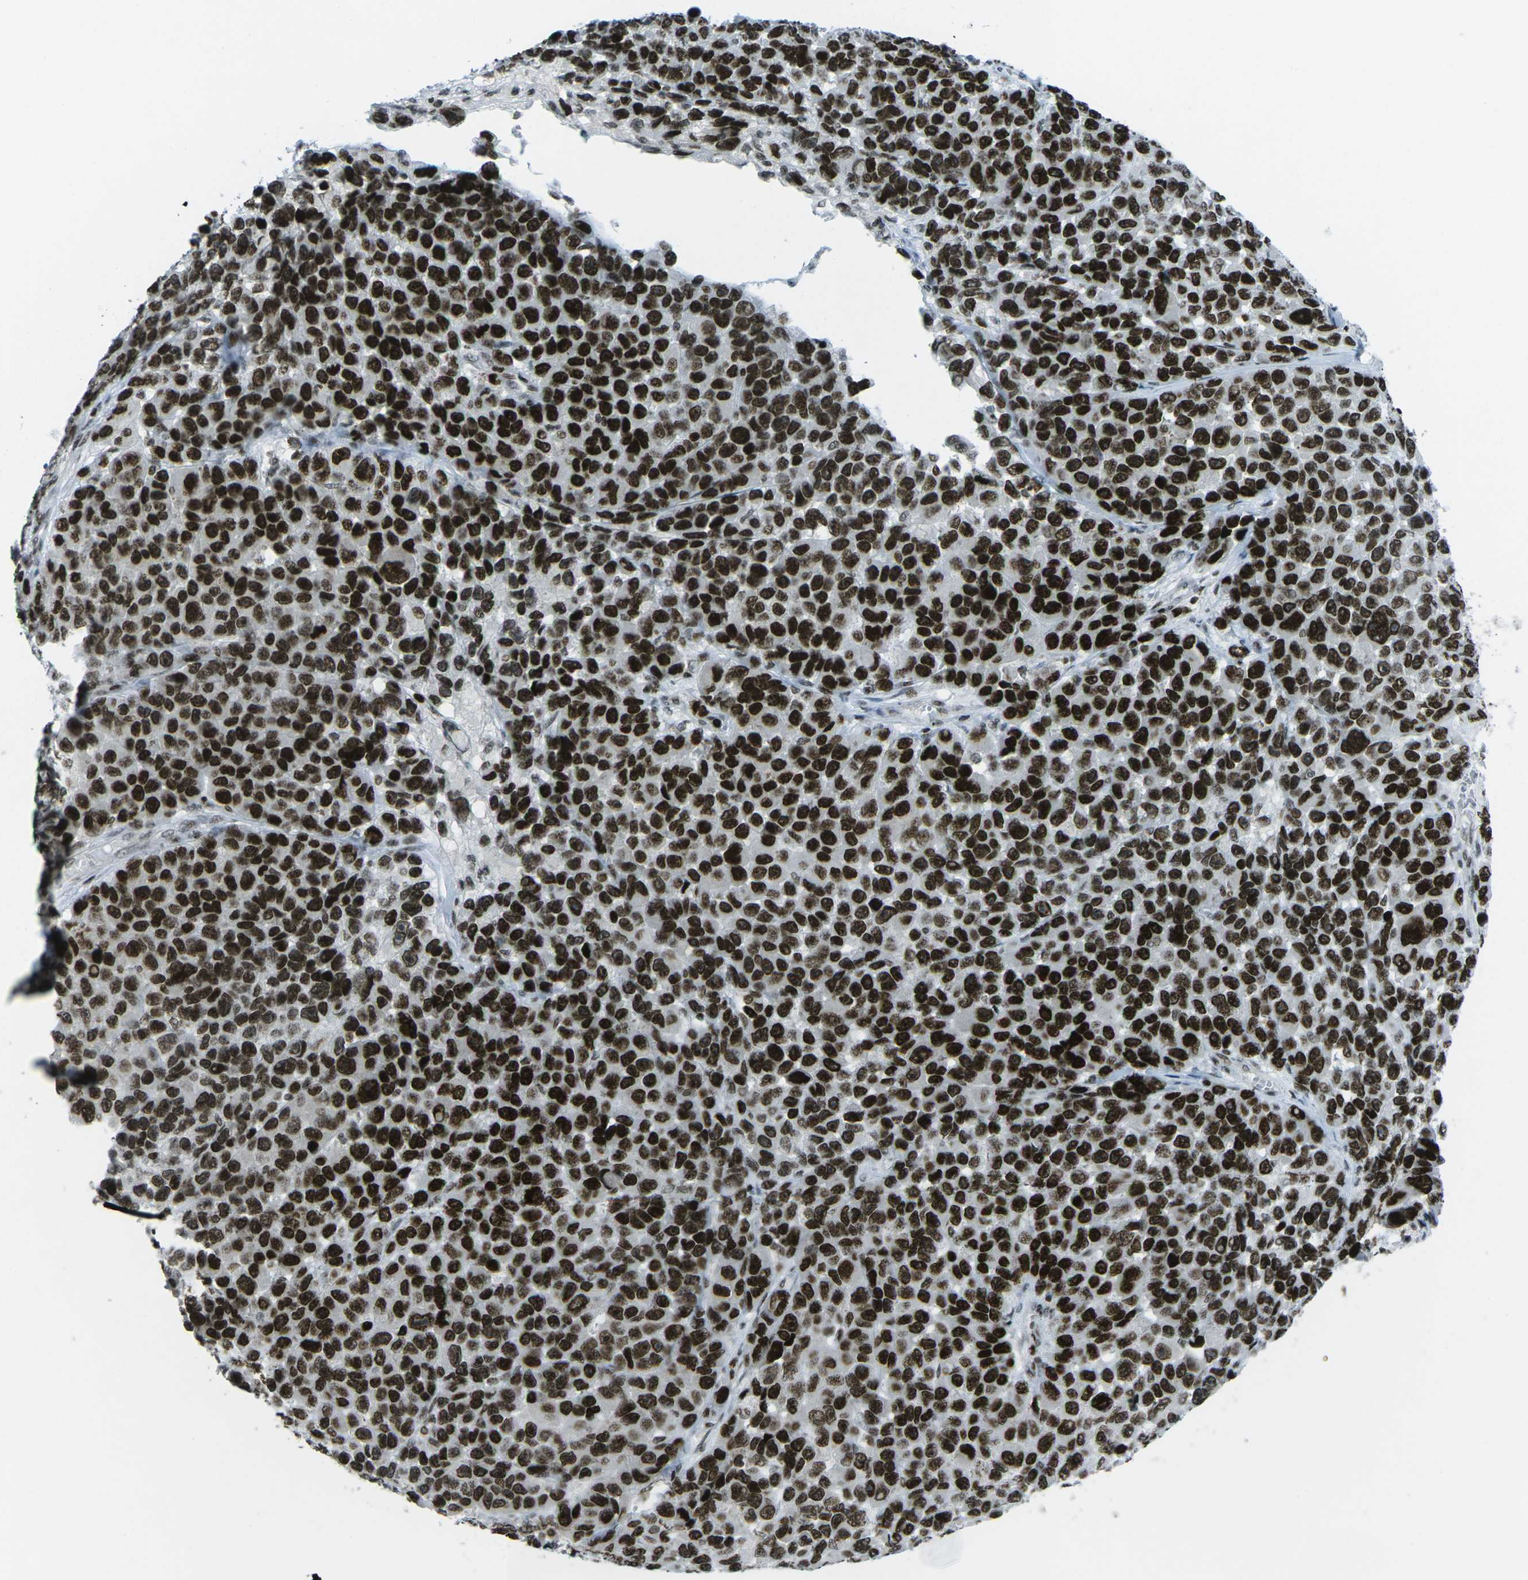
{"staining": {"intensity": "strong", "quantity": ">75%", "location": "nuclear"}, "tissue": "melanoma", "cell_type": "Tumor cells", "image_type": "cancer", "snomed": [{"axis": "morphology", "description": "Malignant melanoma, NOS"}, {"axis": "topography", "description": "Skin"}], "caption": "Brown immunohistochemical staining in human melanoma exhibits strong nuclear expression in about >75% of tumor cells.", "gene": "EME1", "patient": {"sex": "male", "age": 53}}